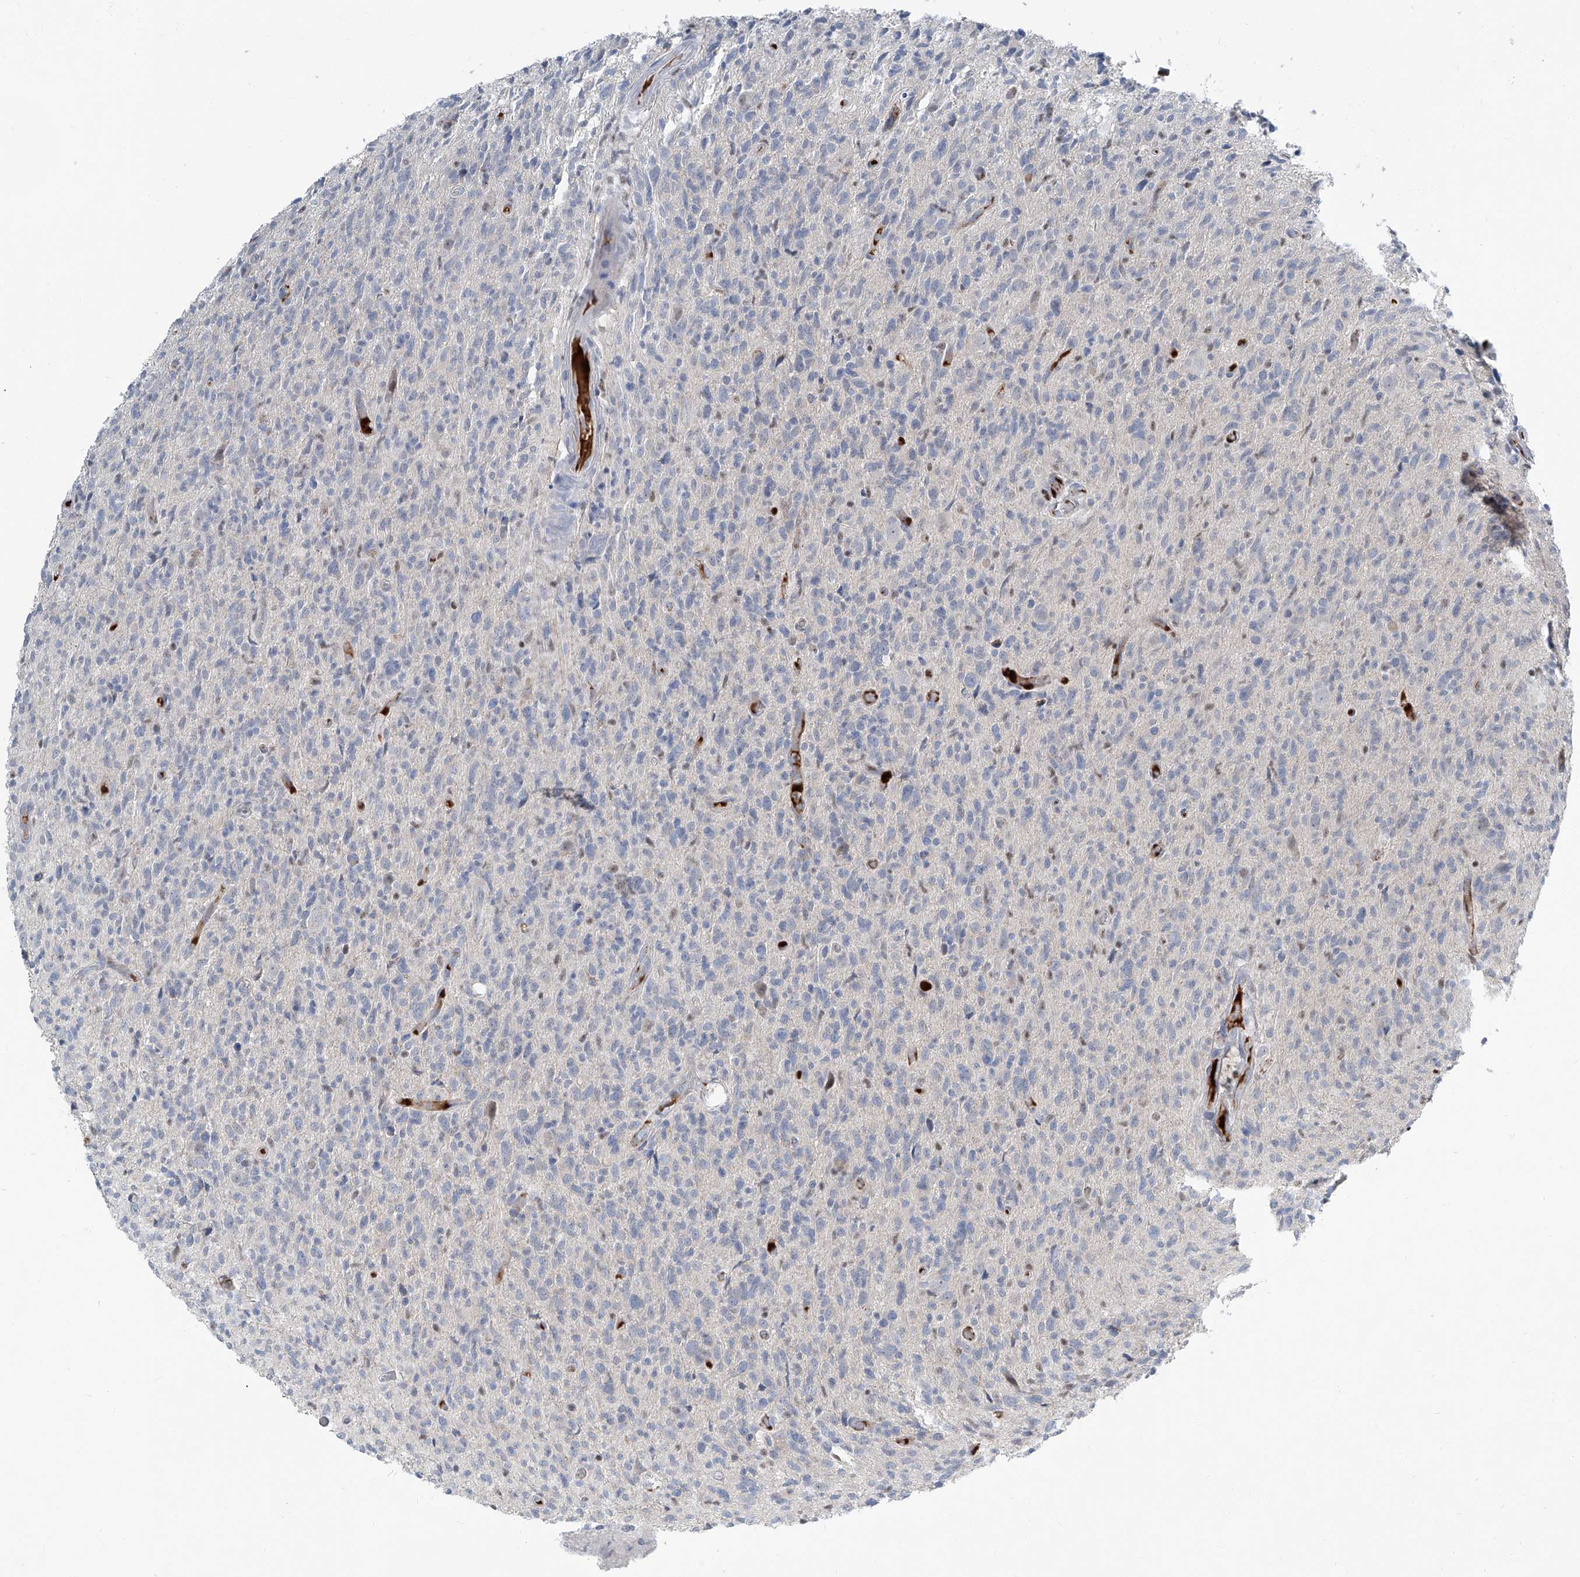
{"staining": {"intensity": "negative", "quantity": "none", "location": "none"}, "tissue": "glioma", "cell_type": "Tumor cells", "image_type": "cancer", "snomed": [{"axis": "morphology", "description": "Glioma, malignant, High grade"}, {"axis": "topography", "description": "Brain"}], "caption": "Tumor cells show no significant positivity in glioma.", "gene": "HOXA3", "patient": {"sex": "female", "age": 57}}